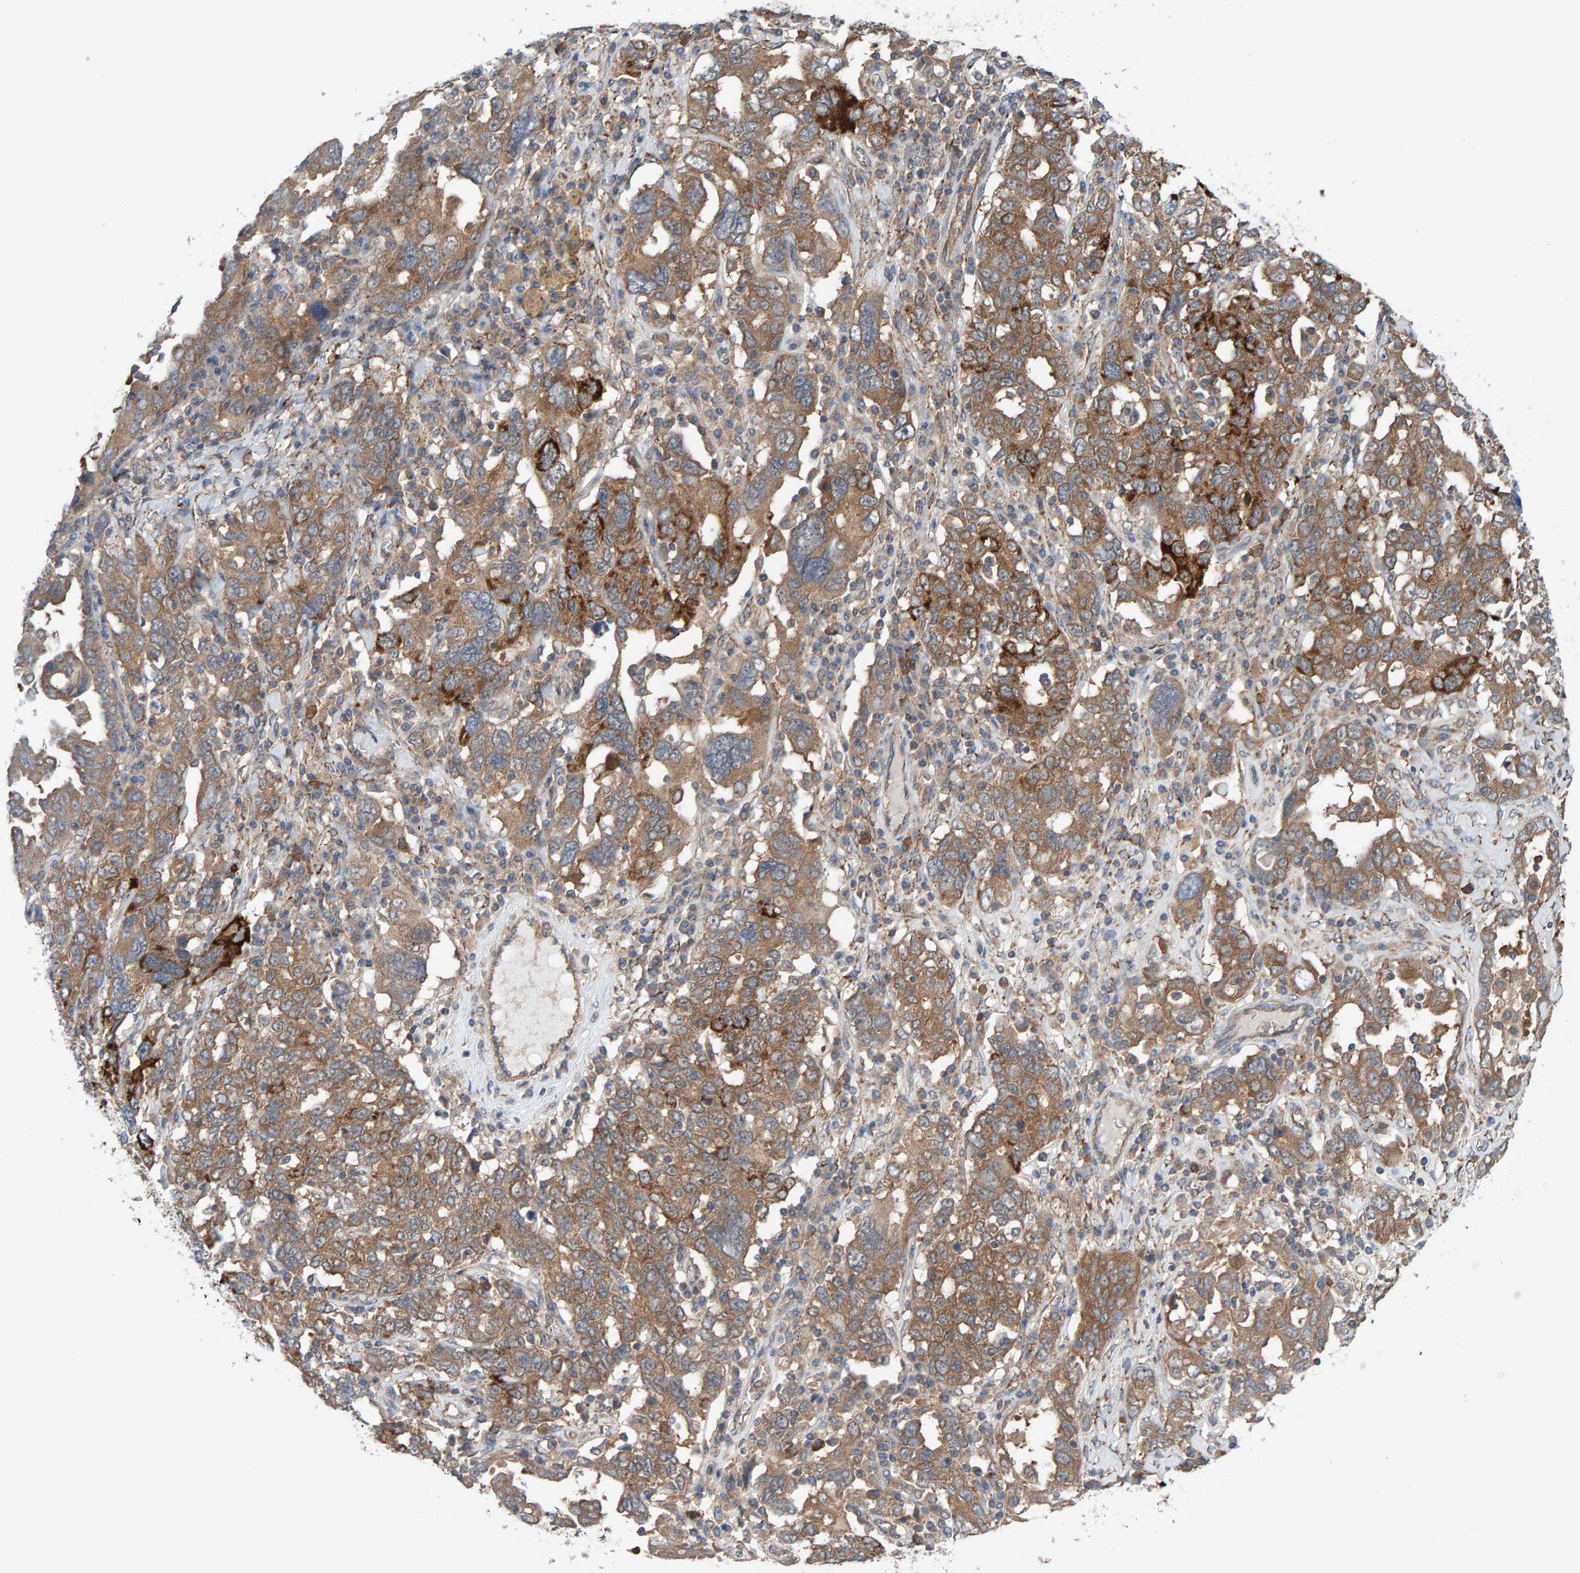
{"staining": {"intensity": "moderate", "quantity": ">75%", "location": "cytoplasmic/membranous"}, "tissue": "ovarian cancer", "cell_type": "Tumor cells", "image_type": "cancer", "snomed": [{"axis": "morphology", "description": "Carcinoma, endometroid"}, {"axis": "topography", "description": "Ovary"}], "caption": "This micrograph demonstrates immunohistochemistry (IHC) staining of endometroid carcinoma (ovarian), with medium moderate cytoplasmic/membranous staining in approximately >75% of tumor cells.", "gene": "LRSAM1", "patient": {"sex": "female", "age": 62}}